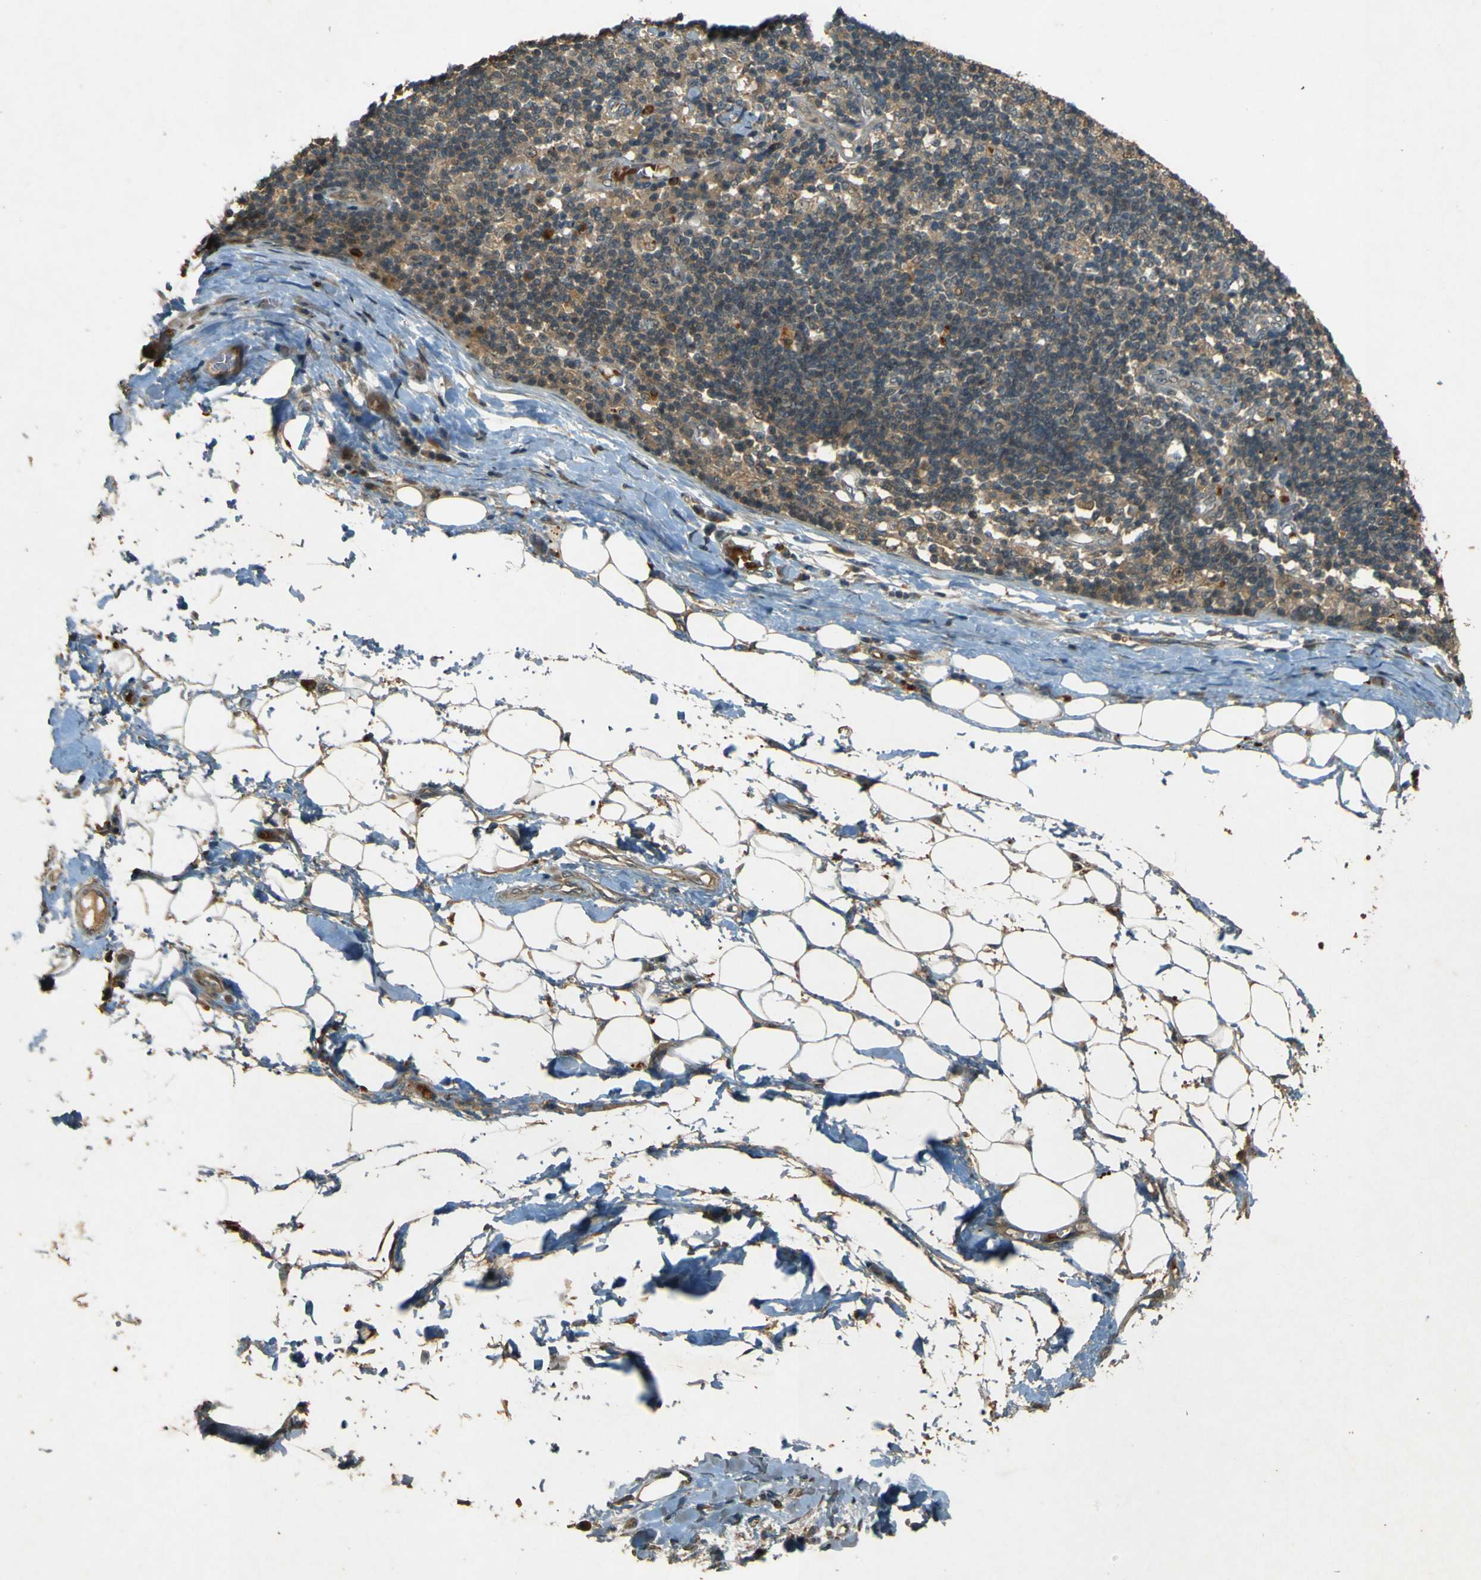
{"staining": {"intensity": "moderate", "quantity": ">75%", "location": "cytoplasmic/membranous"}, "tissue": "adipose tissue", "cell_type": "Adipocytes", "image_type": "normal", "snomed": [{"axis": "morphology", "description": "Normal tissue, NOS"}, {"axis": "morphology", "description": "Adenocarcinoma, NOS"}, {"axis": "topography", "description": "Esophagus"}], "caption": "This histopathology image exhibits benign adipose tissue stained with immunohistochemistry to label a protein in brown. The cytoplasmic/membranous of adipocytes show moderate positivity for the protein. Nuclei are counter-stained blue.", "gene": "MPDZ", "patient": {"sex": "male", "age": 62}}